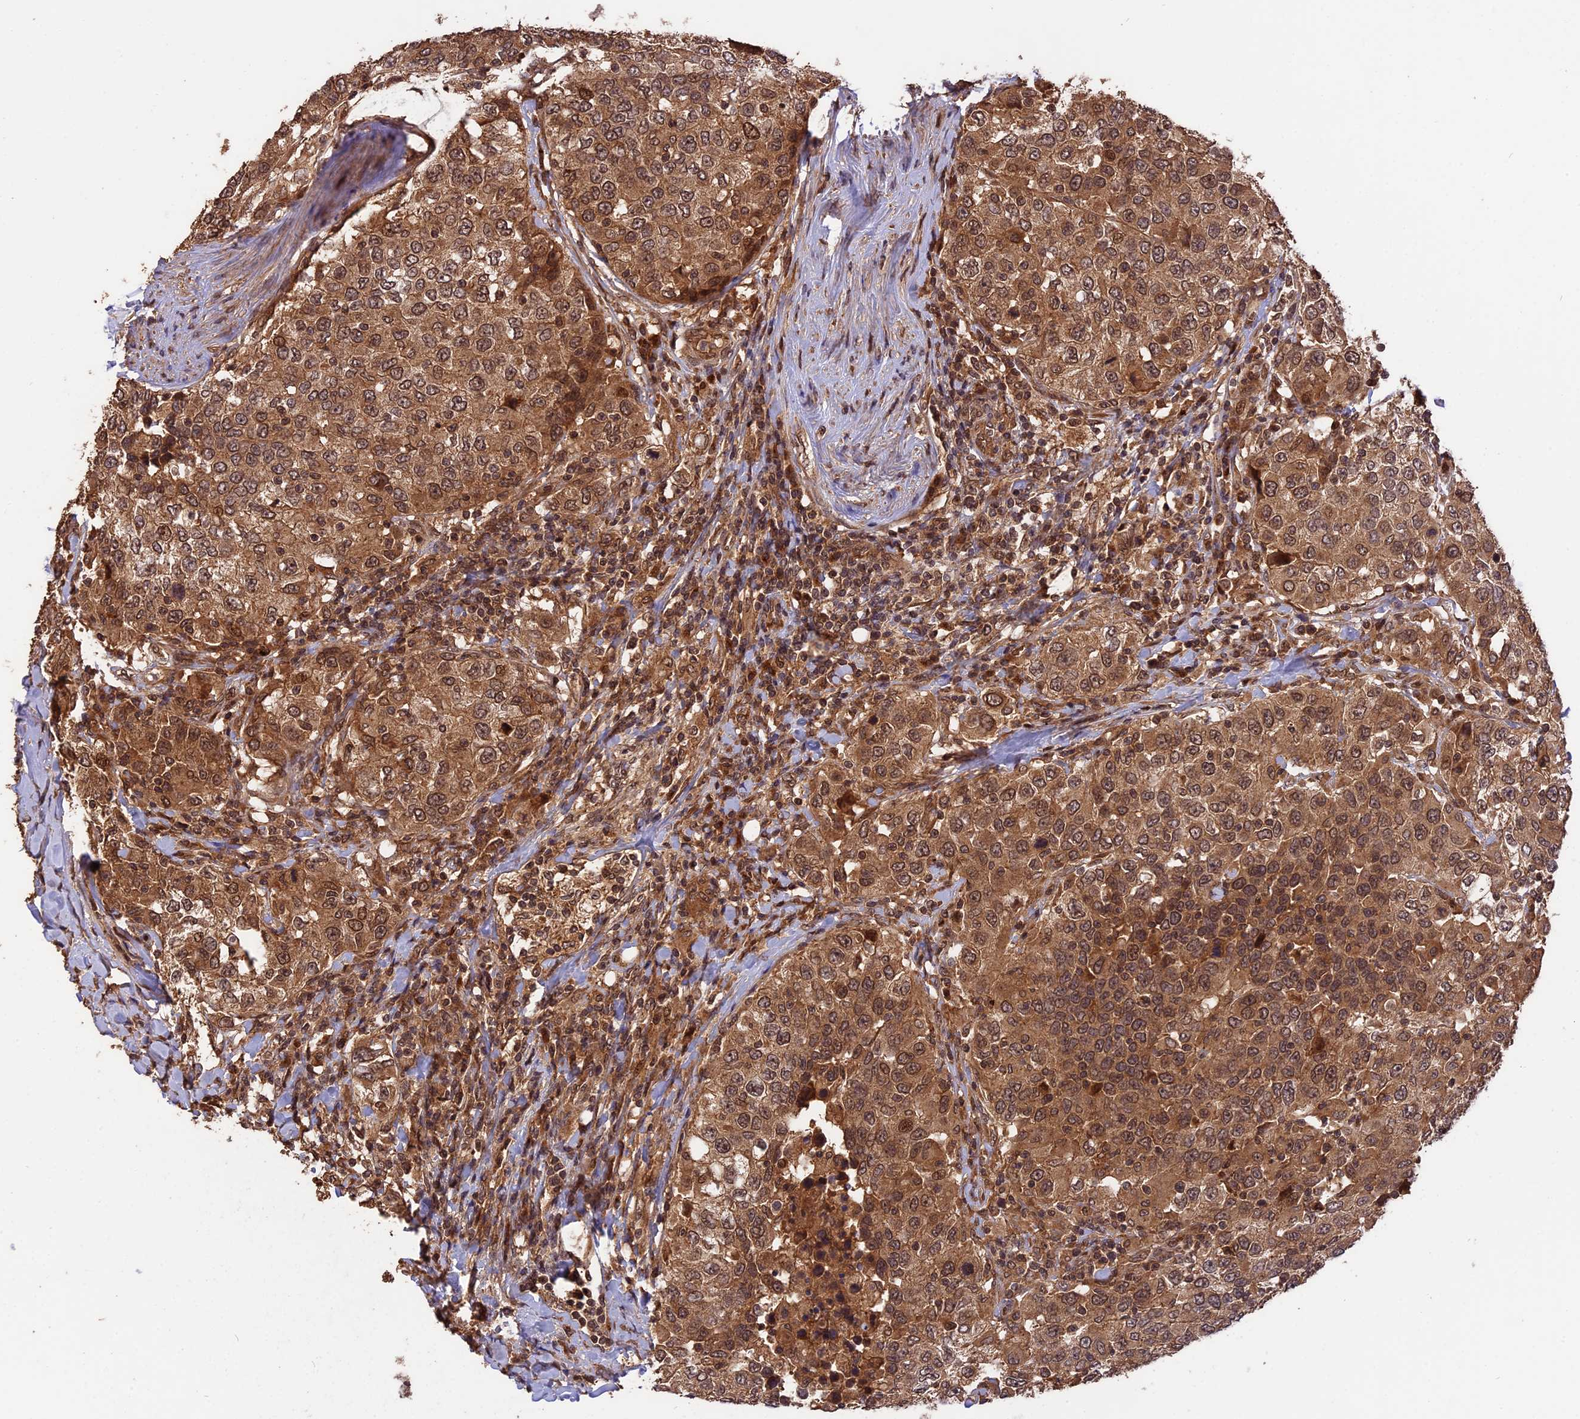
{"staining": {"intensity": "moderate", "quantity": ">75%", "location": "cytoplasmic/membranous,nuclear"}, "tissue": "urothelial cancer", "cell_type": "Tumor cells", "image_type": "cancer", "snomed": [{"axis": "morphology", "description": "Urothelial carcinoma, High grade"}, {"axis": "topography", "description": "Urinary bladder"}], "caption": "The immunohistochemical stain shows moderate cytoplasmic/membranous and nuclear staining in tumor cells of urothelial cancer tissue. (DAB IHC, brown staining for protein, blue staining for nuclei).", "gene": "ESCO1", "patient": {"sex": "female", "age": 80}}